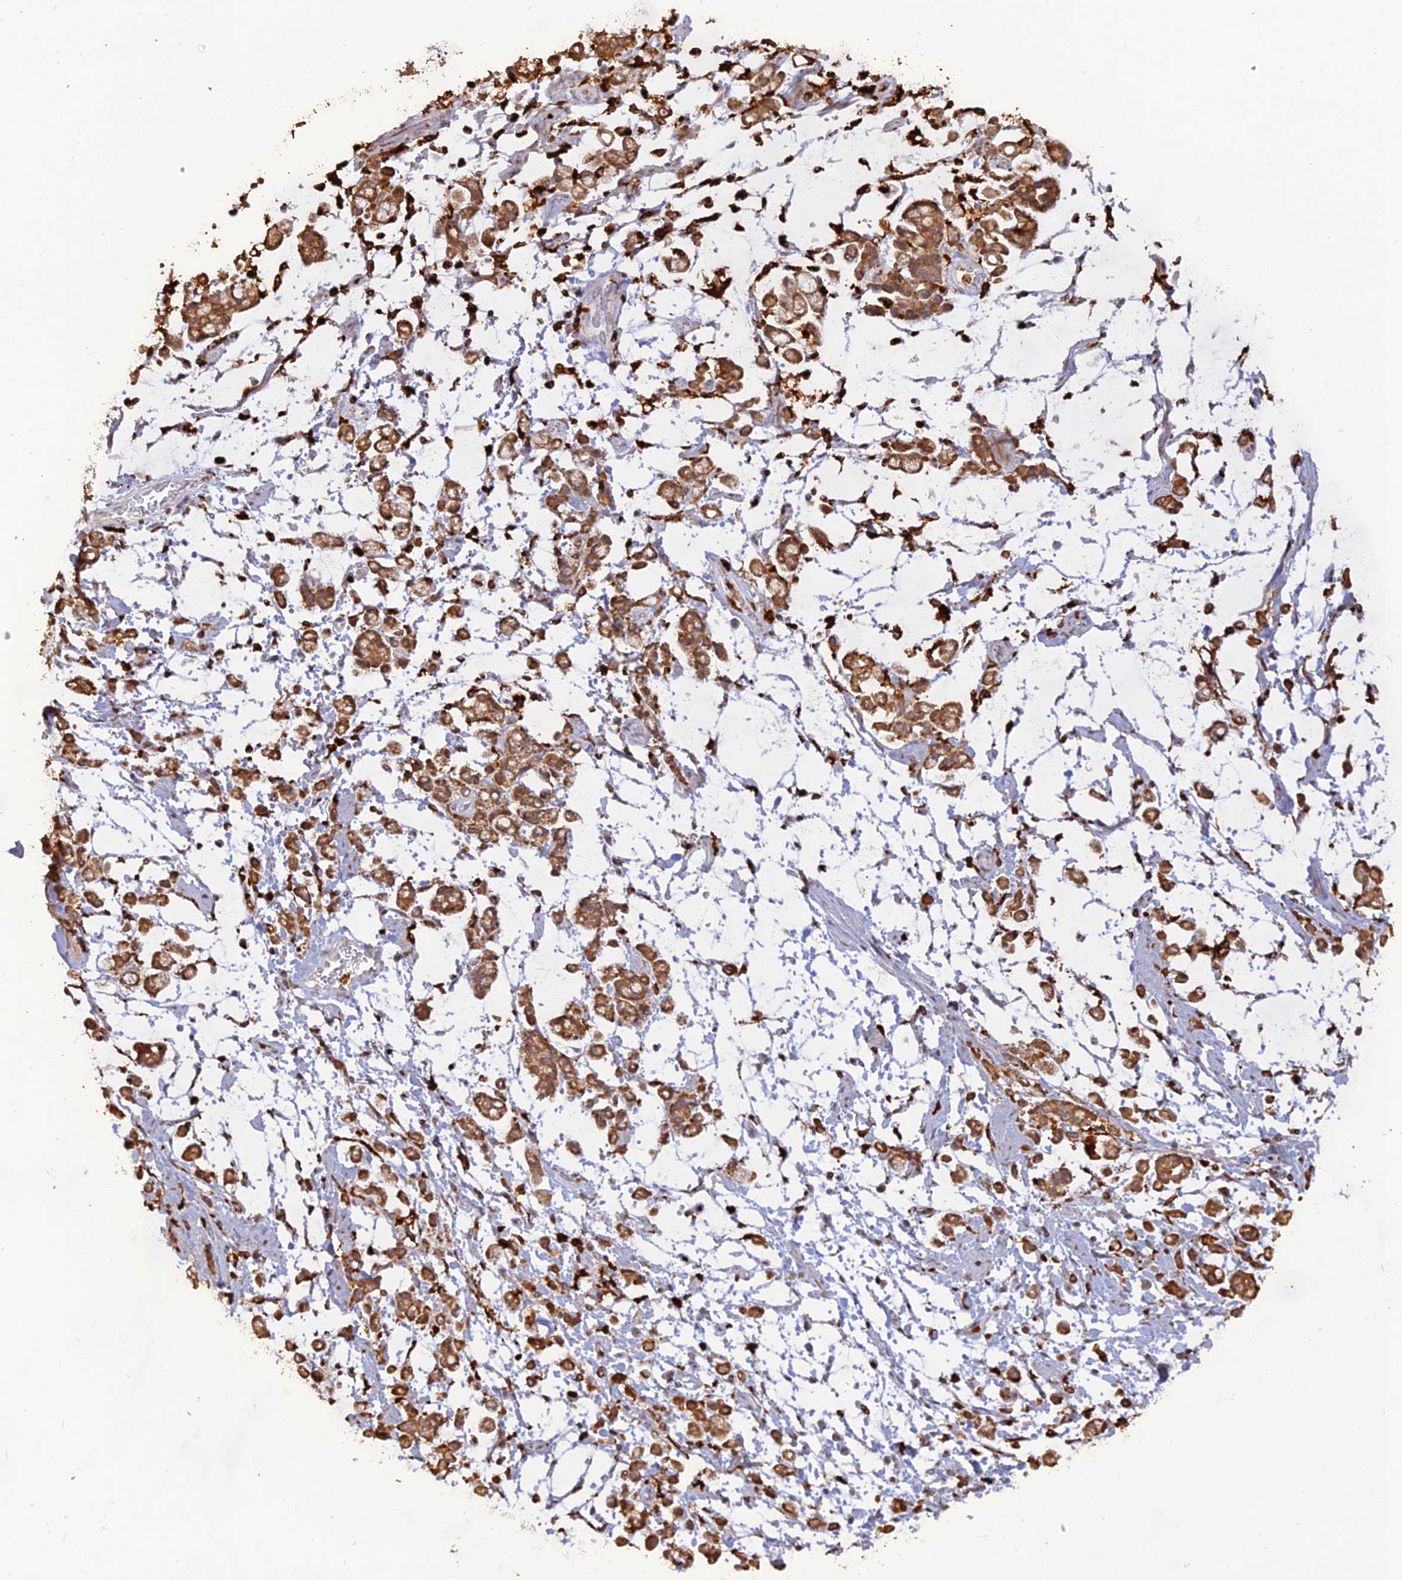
{"staining": {"intensity": "moderate", "quantity": ">75%", "location": "cytoplasmic/membranous"}, "tissue": "stomach cancer", "cell_type": "Tumor cells", "image_type": "cancer", "snomed": [{"axis": "morphology", "description": "Adenocarcinoma, NOS"}, {"axis": "topography", "description": "Stomach"}], "caption": "The immunohistochemical stain labels moderate cytoplasmic/membranous expression in tumor cells of stomach cancer tissue. The staining is performed using DAB brown chromogen to label protein expression. The nuclei are counter-stained blue using hematoxylin.", "gene": "APOBR", "patient": {"sex": "female", "age": 60}}